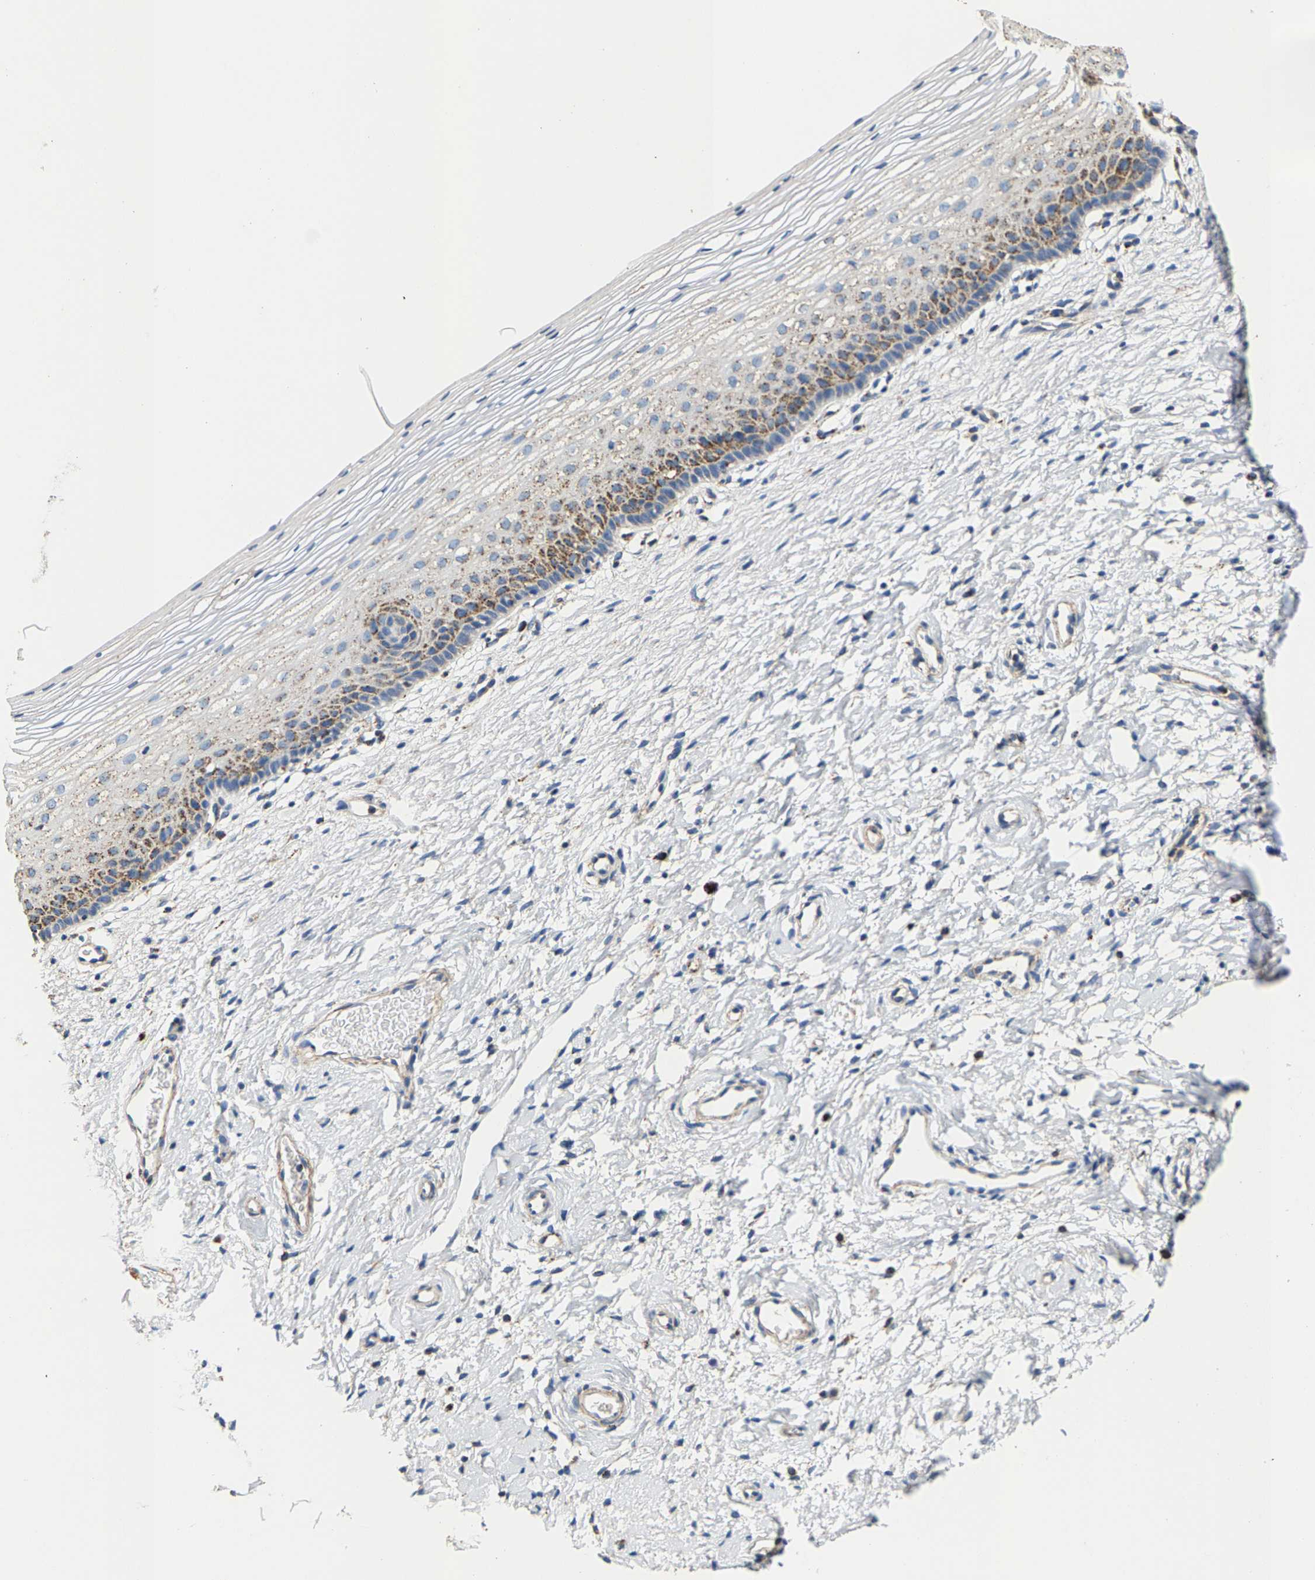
{"staining": {"intensity": "moderate", "quantity": ">75%", "location": "cytoplasmic/membranous"}, "tissue": "cervix", "cell_type": "Glandular cells", "image_type": "normal", "snomed": [{"axis": "morphology", "description": "Normal tissue, NOS"}, {"axis": "topography", "description": "Cervix"}], "caption": "Protein expression by IHC shows moderate cytoplasmic/membranous staining in about >75% of glandular cells in benign cervix.", "gene": "SHMT2", "patient": {"sex": "female", "age": 72}}